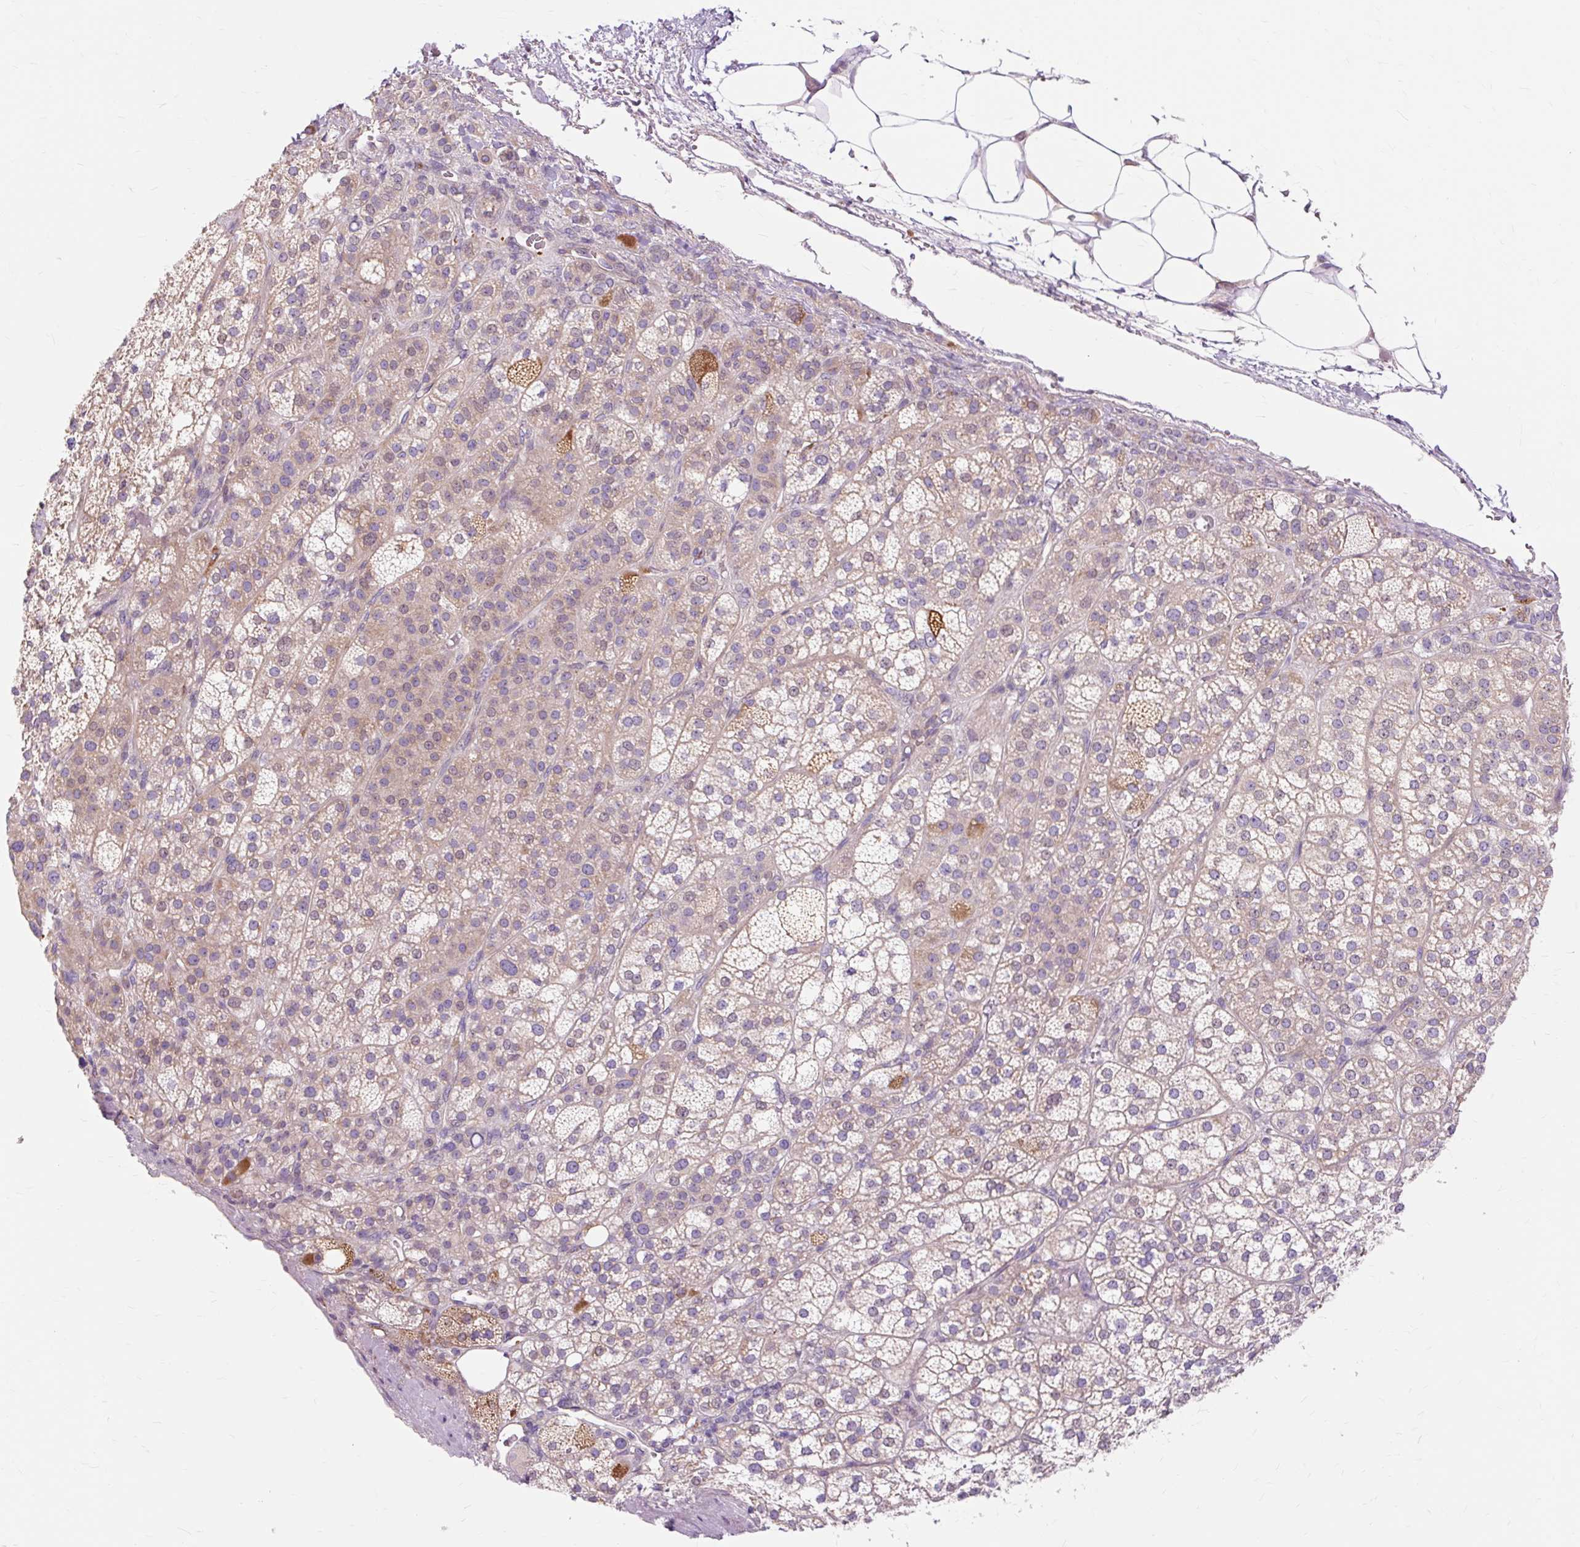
{"staining": {"intensity": "moderate", "quantity": ">75%", "location": "cytoplasmic/membranous"}, "tissue": "adrenal gland", "cell_type": "Glandular cells", "image_type": "normal", "snomed": [{"axis": "morphology", "description": "Normal tissue, NOS"}, {"axis": "topography", "description": "Adrenal gland"}], "caption": "Adrenal gland stained with a brown dye shows moderate cytoplasmic/membranous positive positivity in about >75% of glandular cells.", "gene": "PDZD2", "patient": {"sex": "female", "age": 60}}